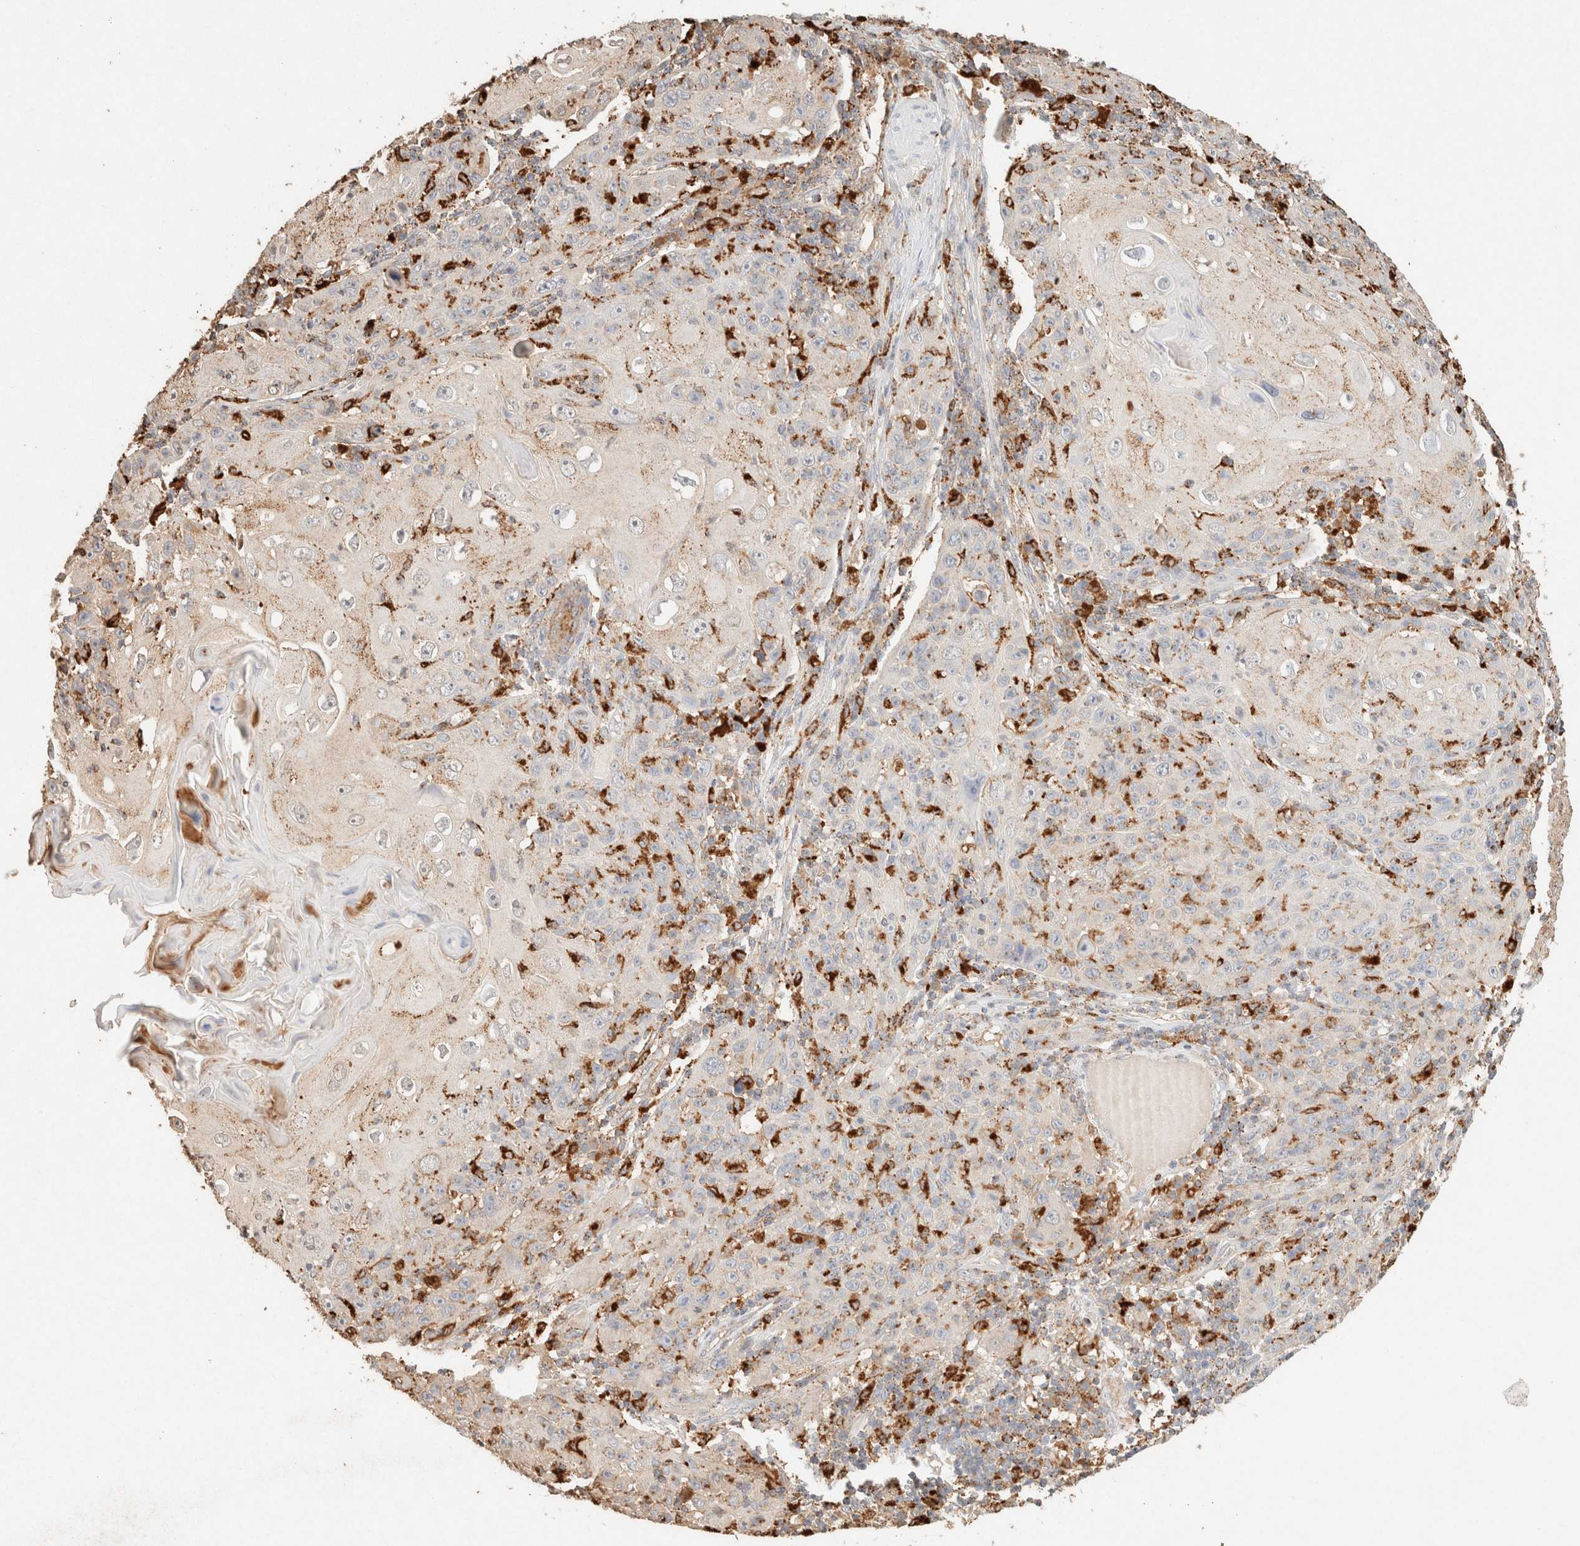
{"staining": {"intensity": "moderate", "quantity": "<25%", "location": "cytoplasmic/membranous"}, "tissue": "skin cancer", "cell_type": "Tumor cells", "image_type": "cancer", "snomed": [{"axis": "morphology", "description": "Squamous cell carcinoma, NOS"}, {"axis": "topography", "description": "Skin"}], "caption": "A high-resolution histopathology image shows IHC staining of skin squamous cell carcinoma, which displays moderate cytoplasmic/membranous expression in about <25% of tumor cells. (DAB IHC, brown staining for protein, blue staining for nuclei).", "gene": "CTSC", "patient": {"sex": "female", "age": 88}}